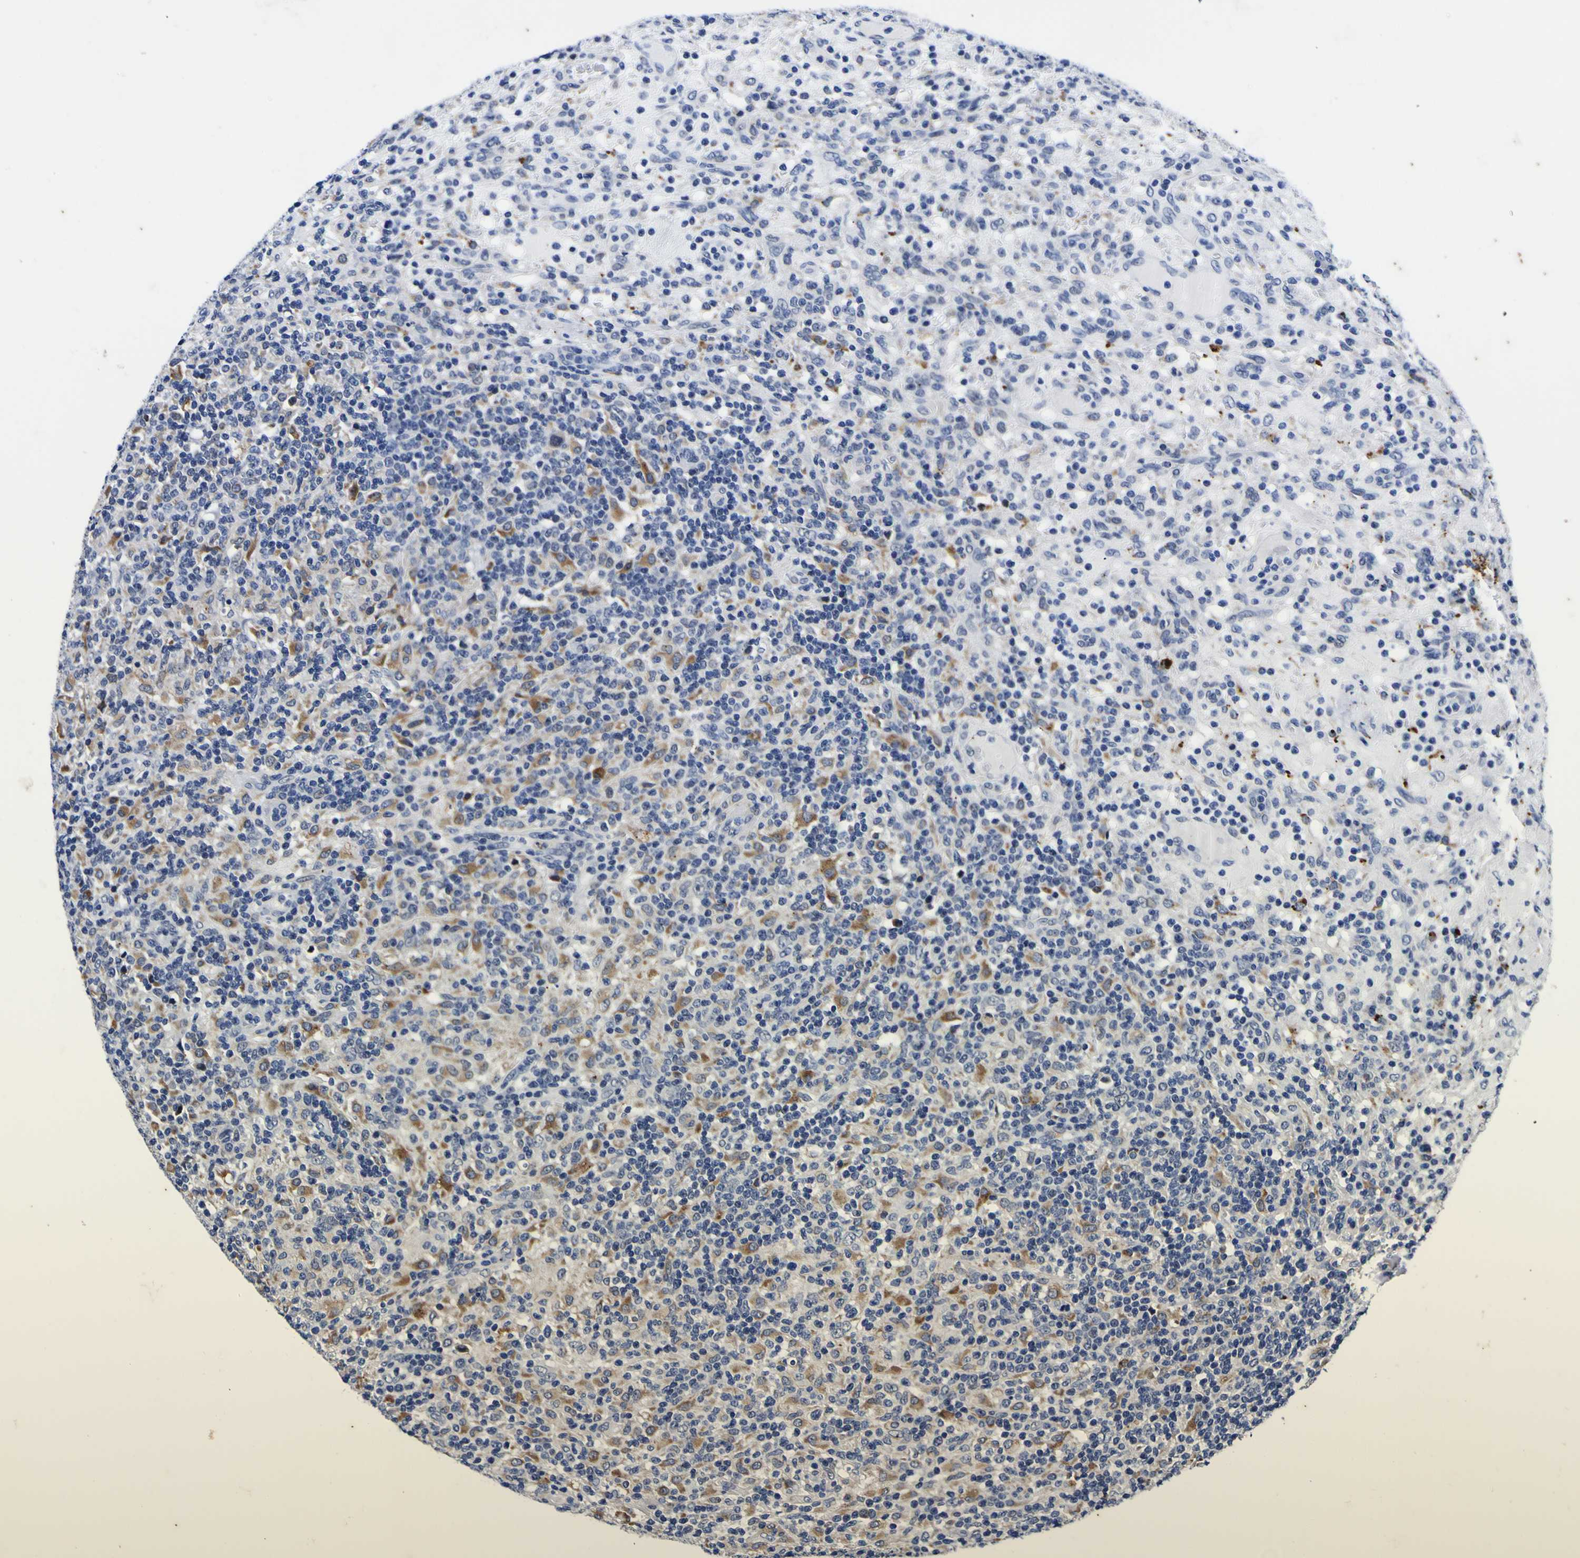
{"staining": {"intensity": "negative", "quantity": "none", "location": "none"}, "tissue": "lymphoma", "cell_type": "Tumor cells", "image_type": "cancer", "snomed": [{"axis": "morphology", "description": "Hodgkin's disease, NOS"}, {"axis": "topography", "description": "Lymph node"}], "caption": "Immunohistochemical staining of lymphoma demonstrates no significant positivity in tumor cells.", "gene": "IGFLR1", "patient": {"sex": "male", "age": 70}}